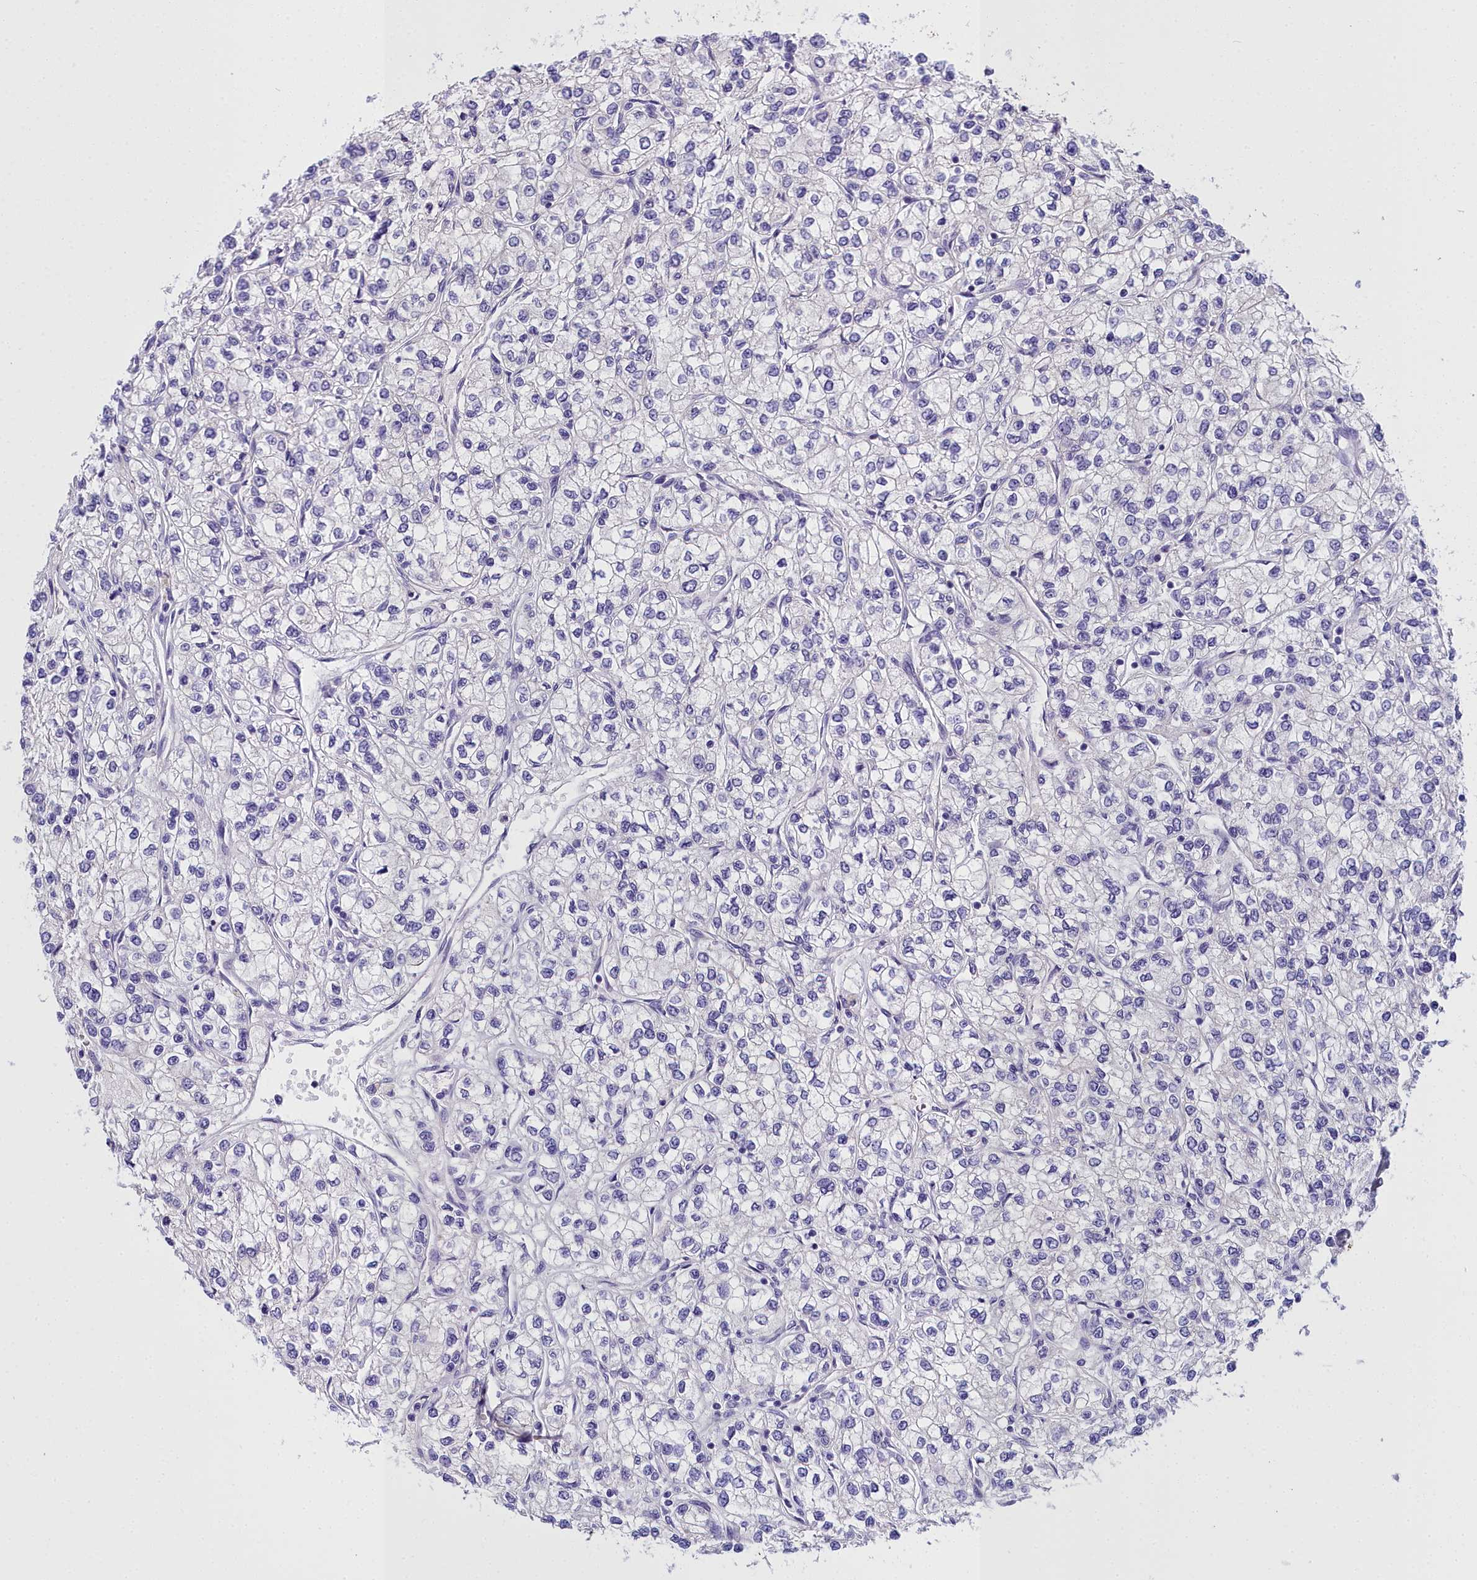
{"staining": {"intensity": "negative", "quantity": "none", "location": "none"}, "tissue": "renal cancer", "cell_type": "Tumor cells", "image_type": "cancer", "snomed": [{"axis": "morphology", "description": "Adenocarcinoma, NOS"}, {"axis": "topography", "description": "Kidney"}], "caption": "Tumor cells show no significant protein staining in renal cancer. Brightfield microscopy of immunohistochemistry (IHC) stained with DAB (brown) and hematoxylin (blue), captured at high magnification.", "gene": "TIMM22", "patient": {"sex": "male", "age": 80}}